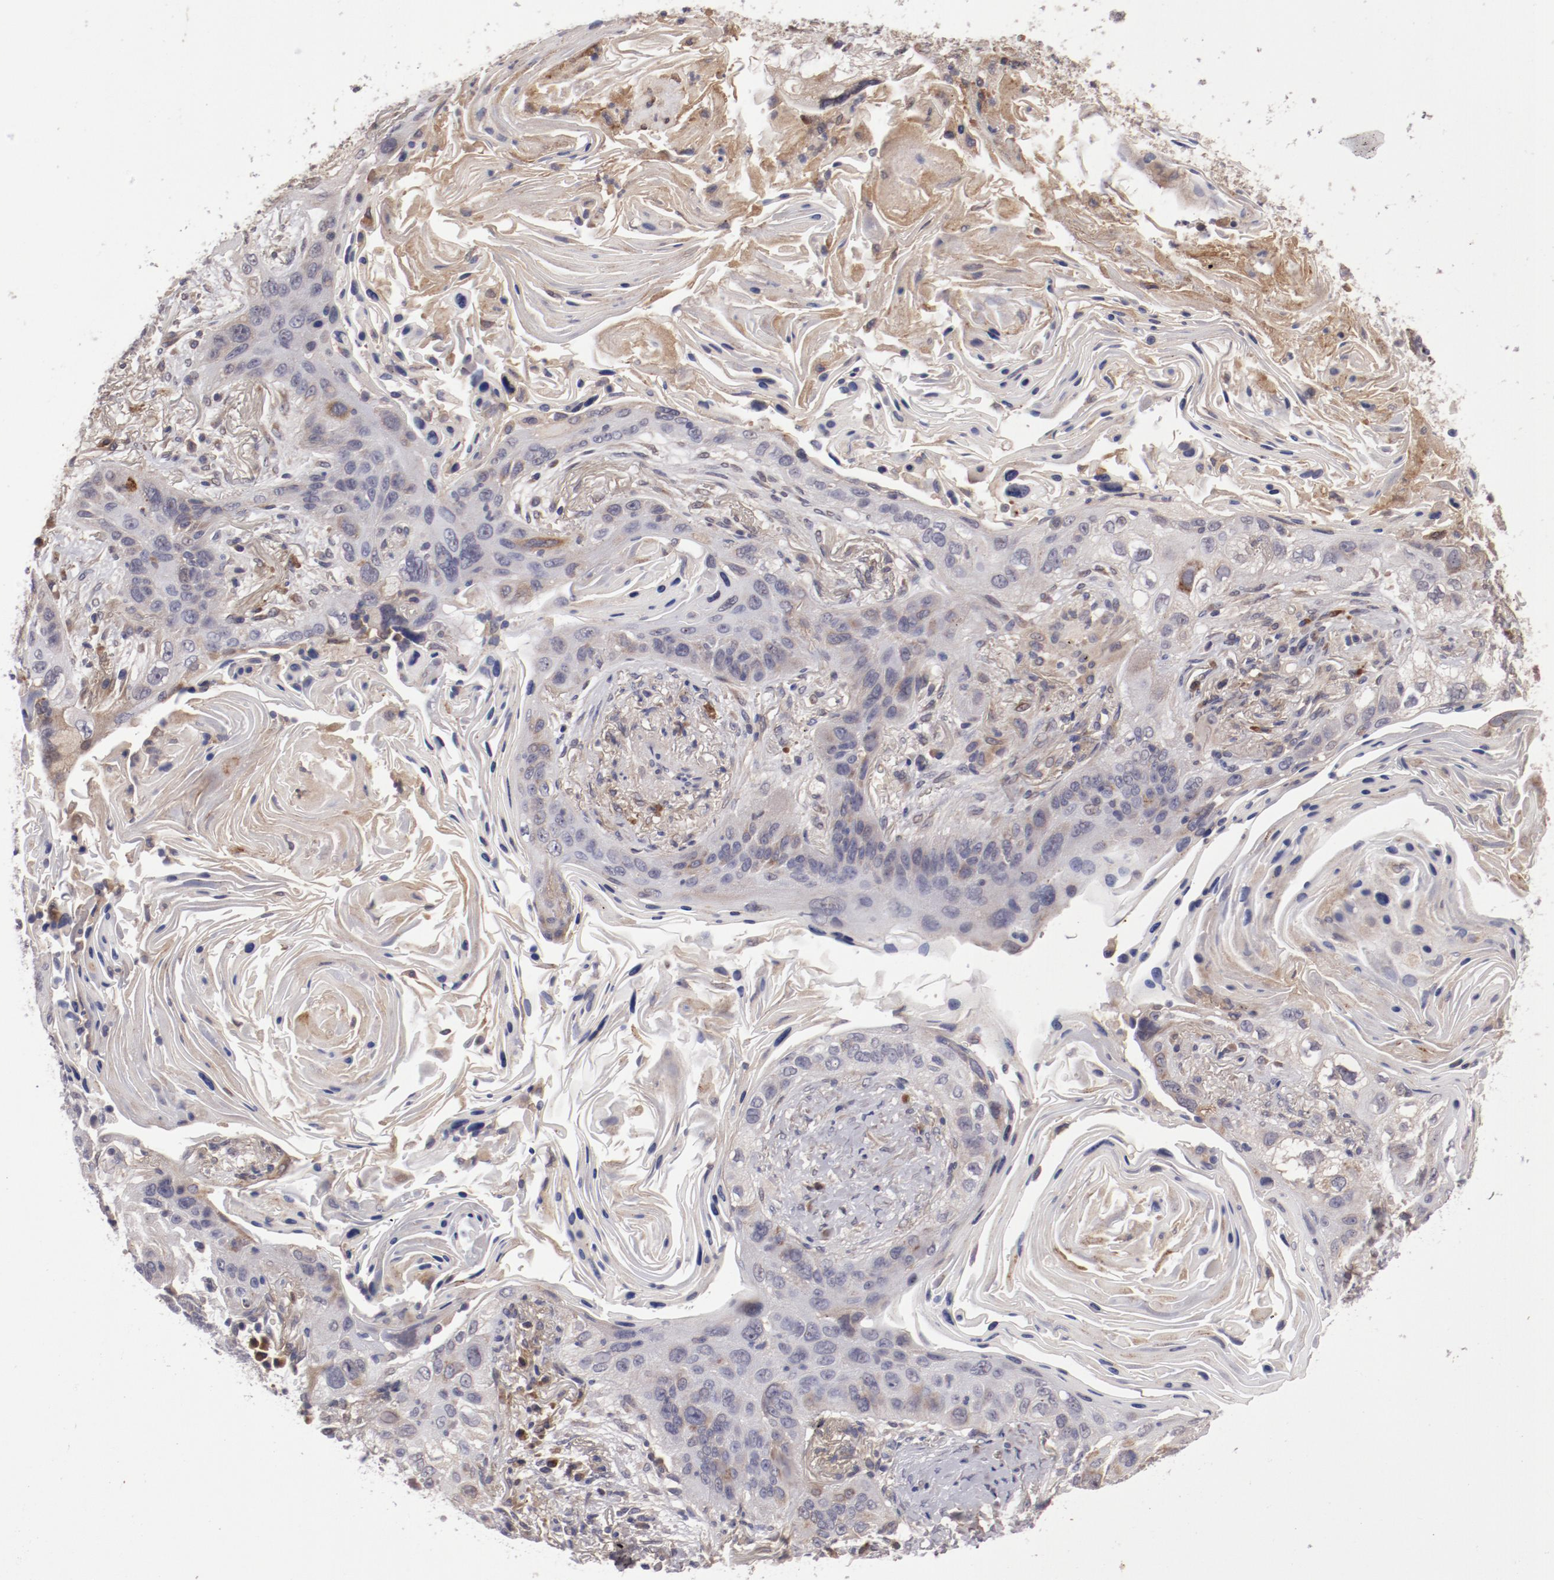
{"staining": {"intensity": "weak", "quantity": "<25%", "location": "cytoplasmic/membranous"}, "tissue": "lung cancer", "cell_type": "Tumor cells", "image_type": "cancer", "snomed": [{"axis": "morphology", "description": "Squamous cell carcinoma, NOS"}, {"axis": "topography", "description": "Lung"}], "caption": "DAB (3,3'-diaminobenzidine) immunohistochemical staining of lung squamous cell carcinoma shows no significant staining in tumor cells. (DAB immunohistochemistry (IHC) with hematoxylin counter stain).", "gene": "IL12A", "patient": {"sex": "female", "age": 67}}